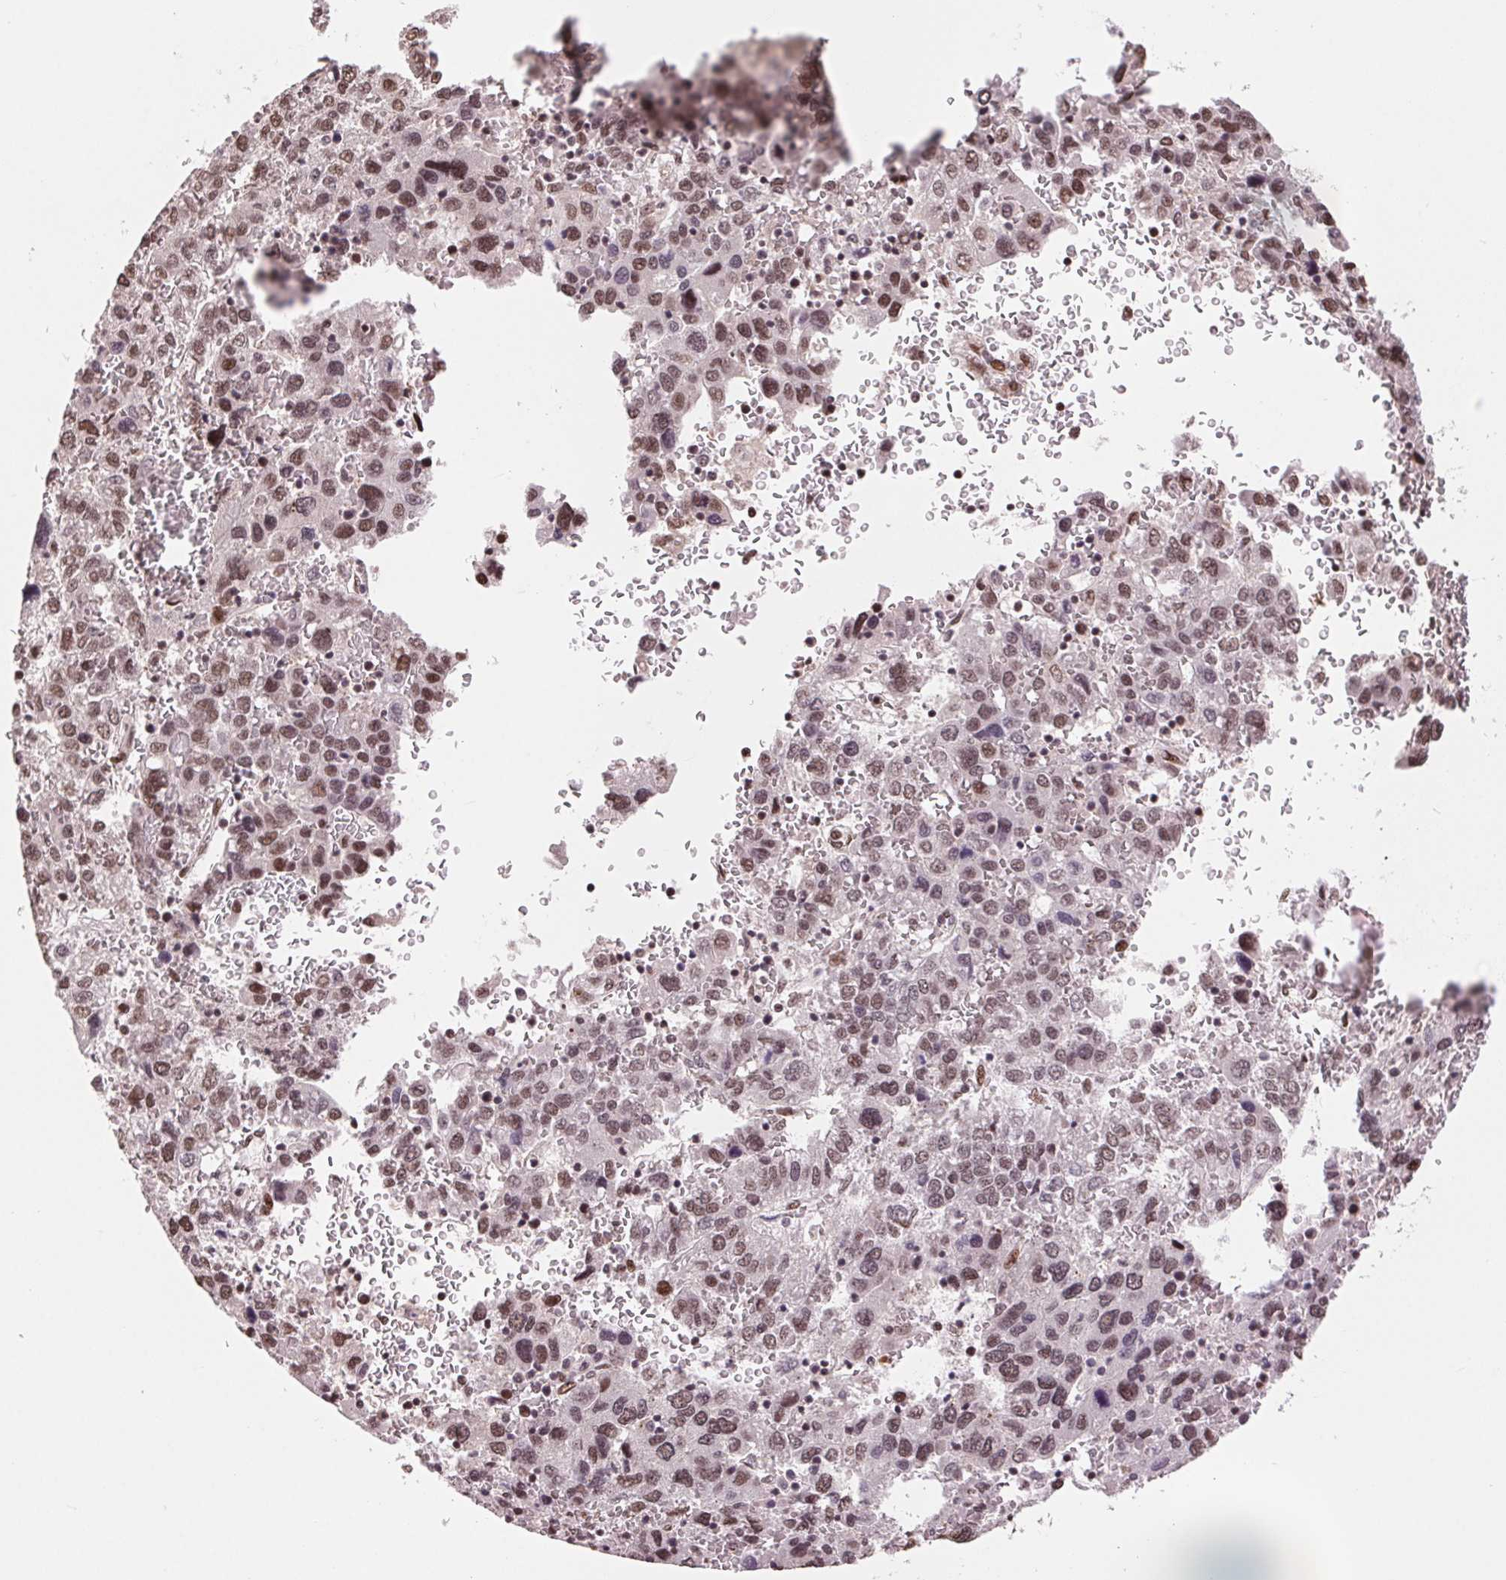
{"staining": {"intensity": "moderate", "quantity": ">75%", "location": "nuclear"}, "tissue": "liver cancer", "cell_type": "Tumor cells", "image_type": "cancer", "snomed": [{"axis": "morphology", "description": "Carcinoma, Hepatocellular, NOS"}, {"axis": "topography", "description": "Liver"}], "caption": "Liver cancer (hepatocellular carcinoma) stained with IHC displays moderate nuclear expression in about >75% of tumor cells.", "gene": "RAD23A", "patient": {"sex": "male", "age": 69}}